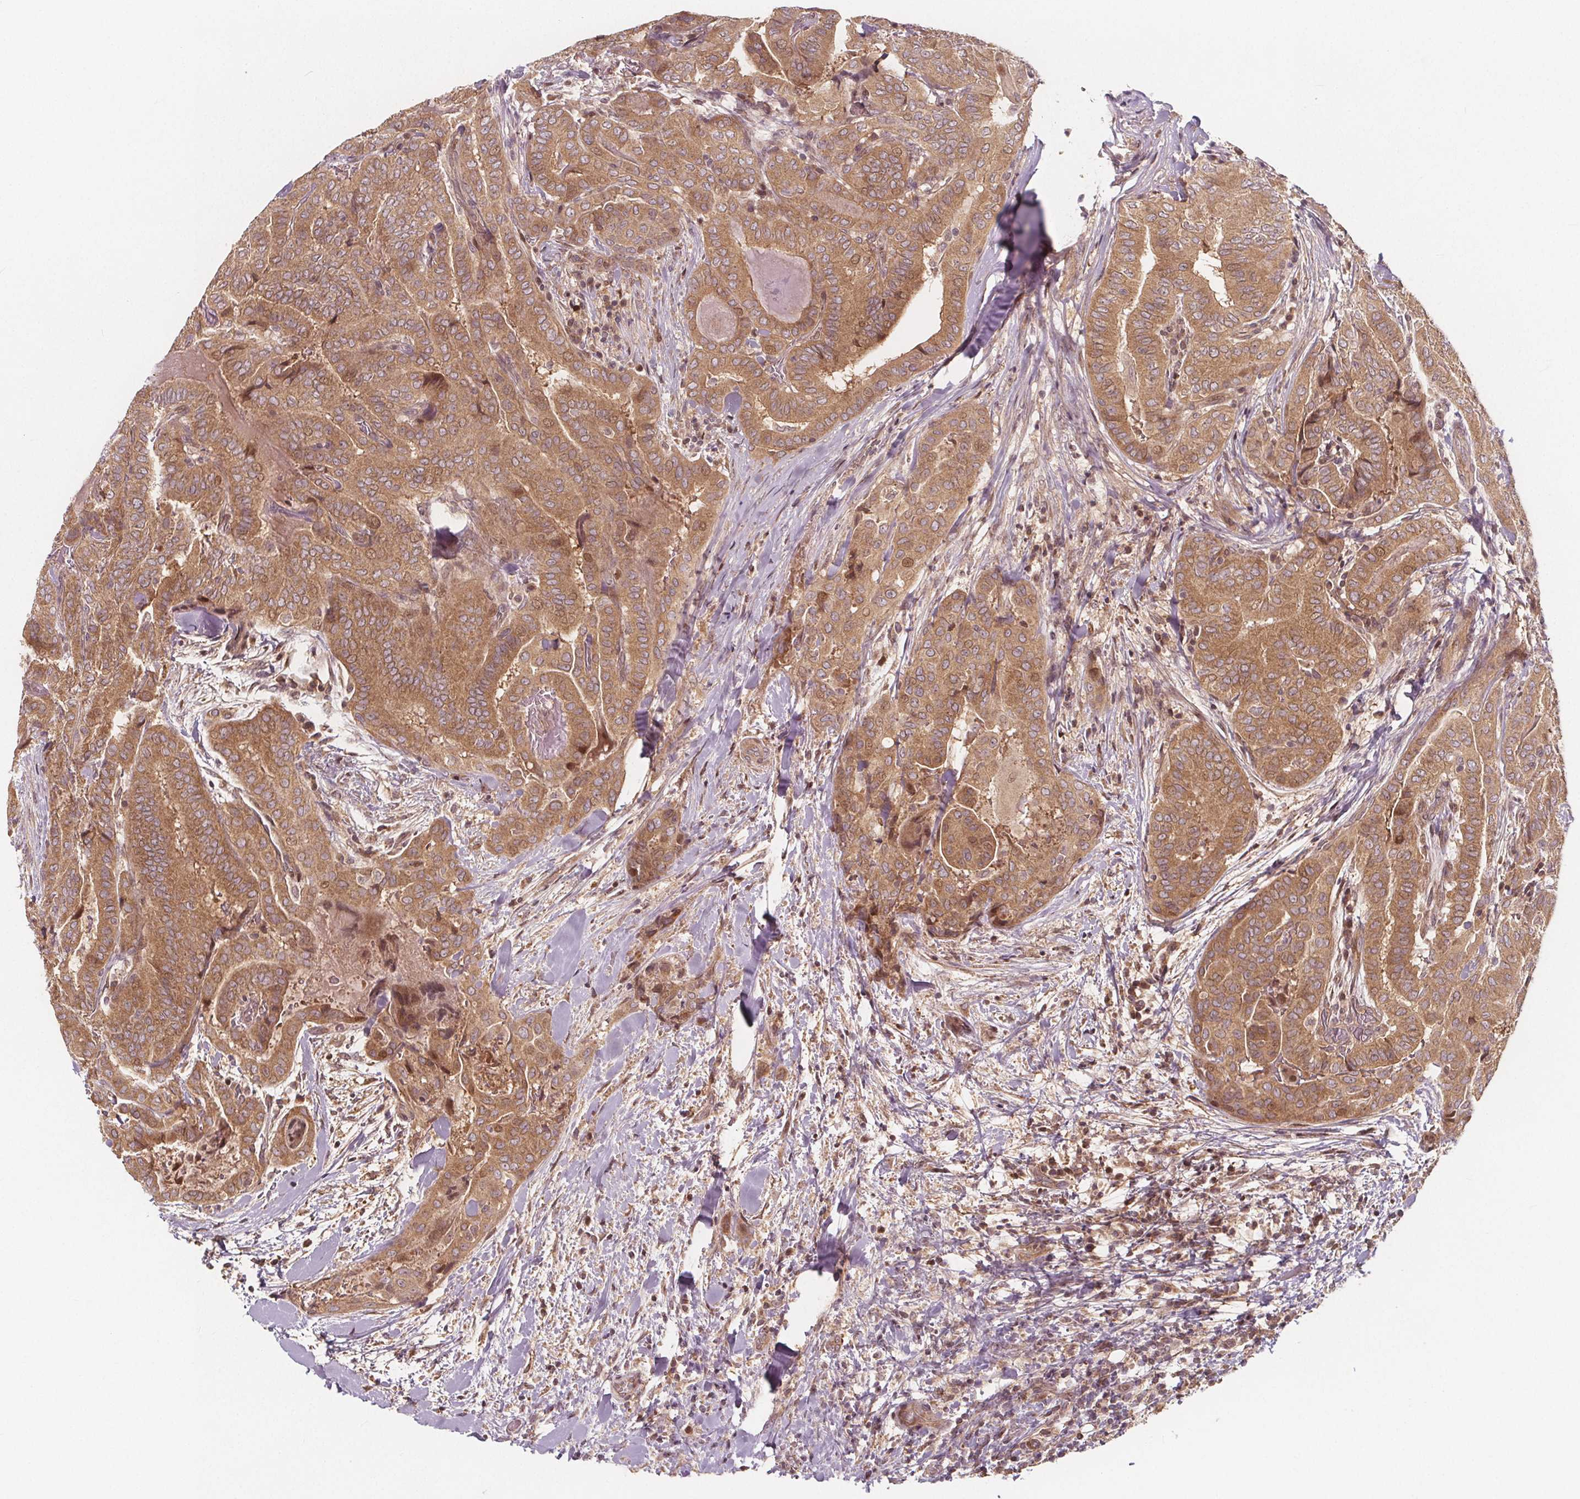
{"staining": {"intensity": "moderate", "quantity": ">75%", "location": "cytoplasmic/membranous,nuclear"}, "tissue": "thyroid cancer", "cell_type": "Tumor cells", "image_type": "cancer", "snomed": [{"axis": "morphology", "description": "Papillary adenocarcinoma, NOS"}, {"axis": "topography", "description": "Thyroid gland"}], "caption": "Brown immunohistochemical staining in thyroid cancer (papillary adenocarcinoma) demonstrates moderate cytoplasmic/membranous and nuclear expression in approximately >75% of tumor cells.", "gene": "AKT1S1", "patient": {"sex": "female", "age": 61}}